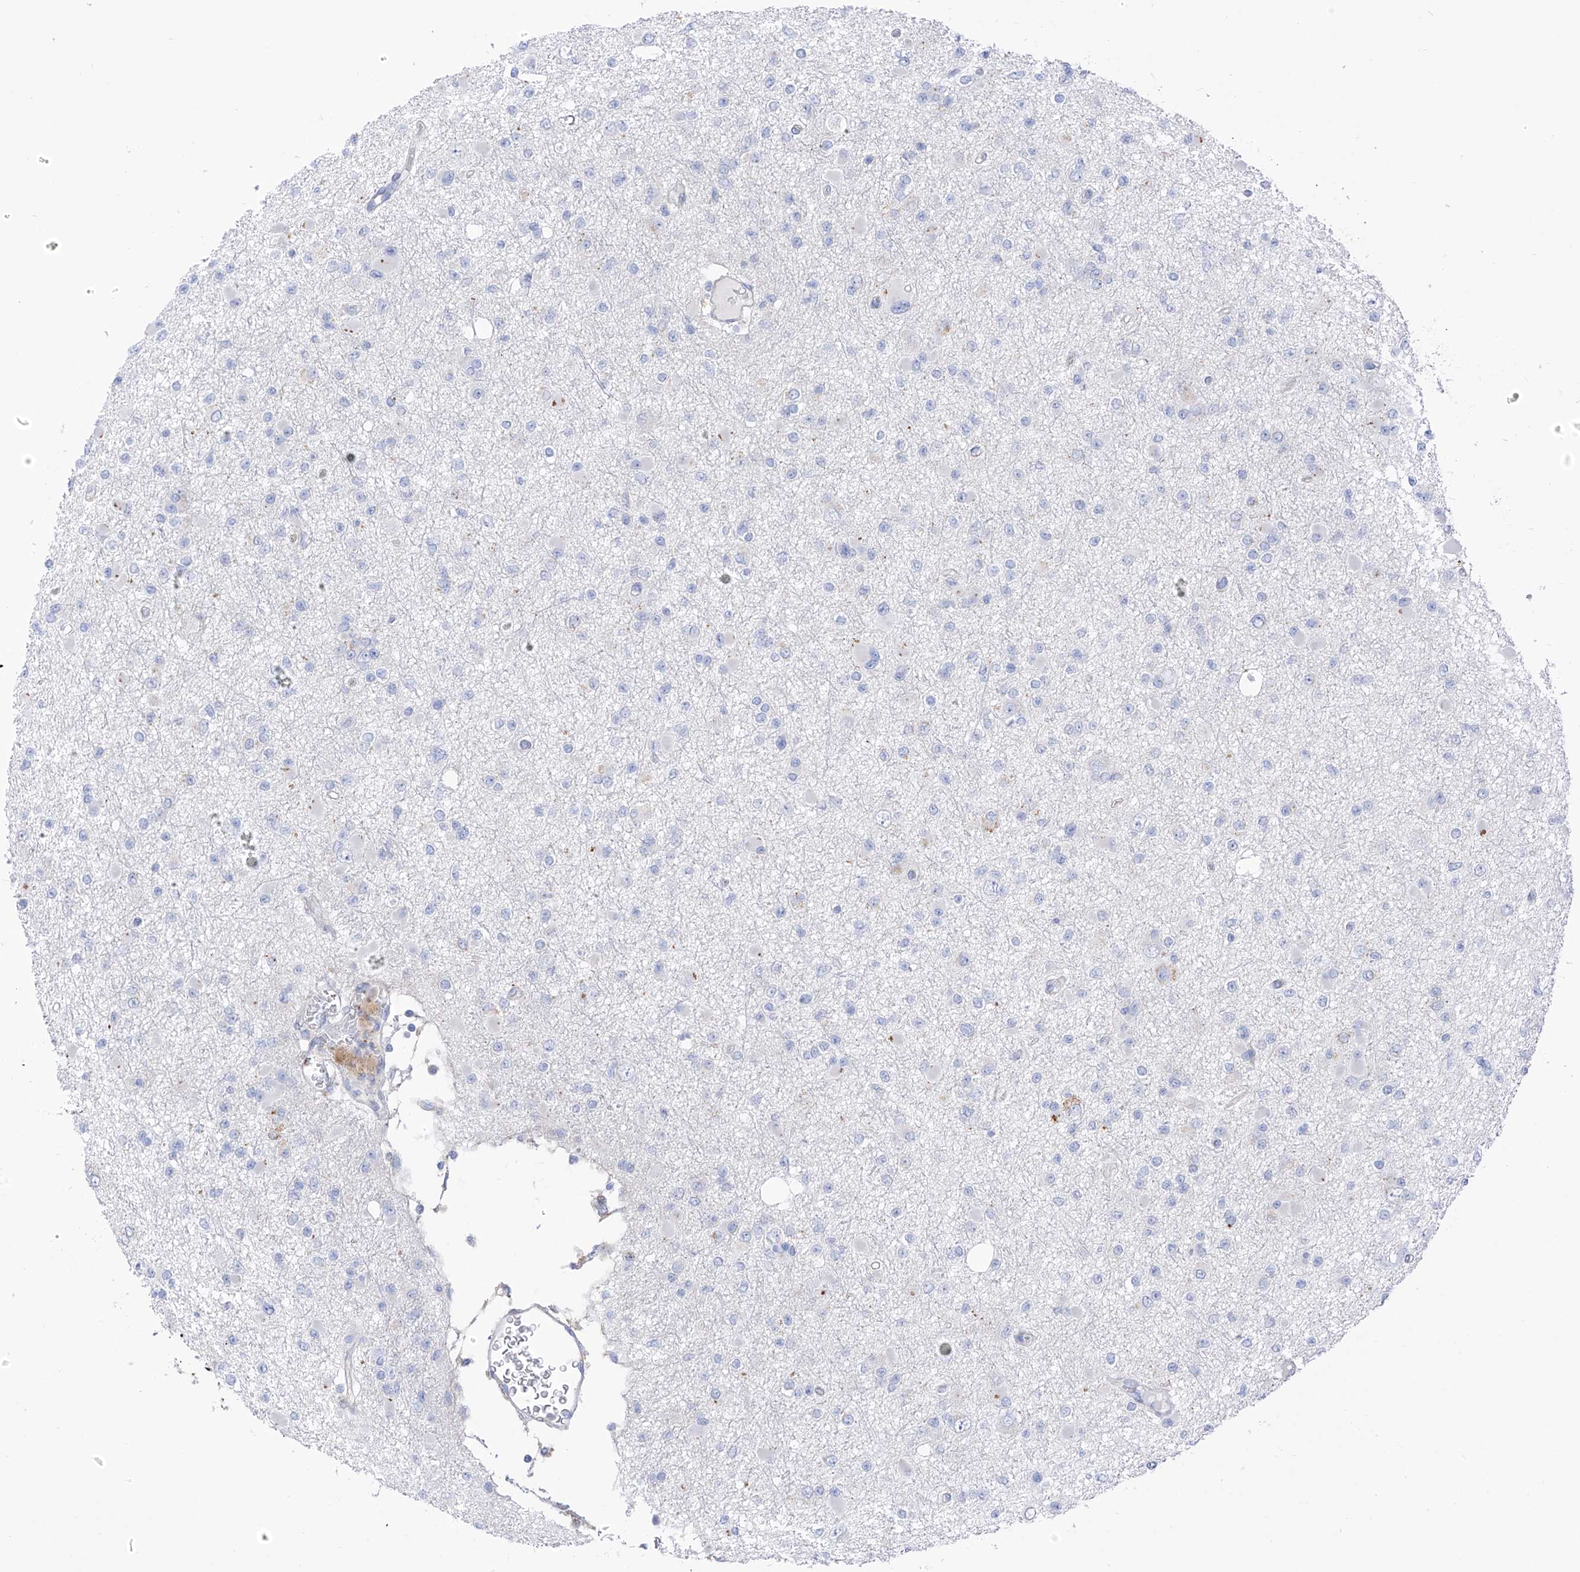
{"staining": {"intensity": "negative", "quantity": "none", "location": "none"}, "tissue": "glioma", "cell_type": "Tumor cells", "image_type": "cancer", "snomed": [{"axis": "morphology", "description": "Glioma, malignant, Low grade"}, {"axis": "topography", "description": "Brain"}], "caption": "Immunohistochemistry micrograph of human malignant glioma (low-grade) stained for a protein (brown), which exhibits no staining in tumor cells.", "gene": "ITGA9", "patient": {"sex": "female", "age": 22}}